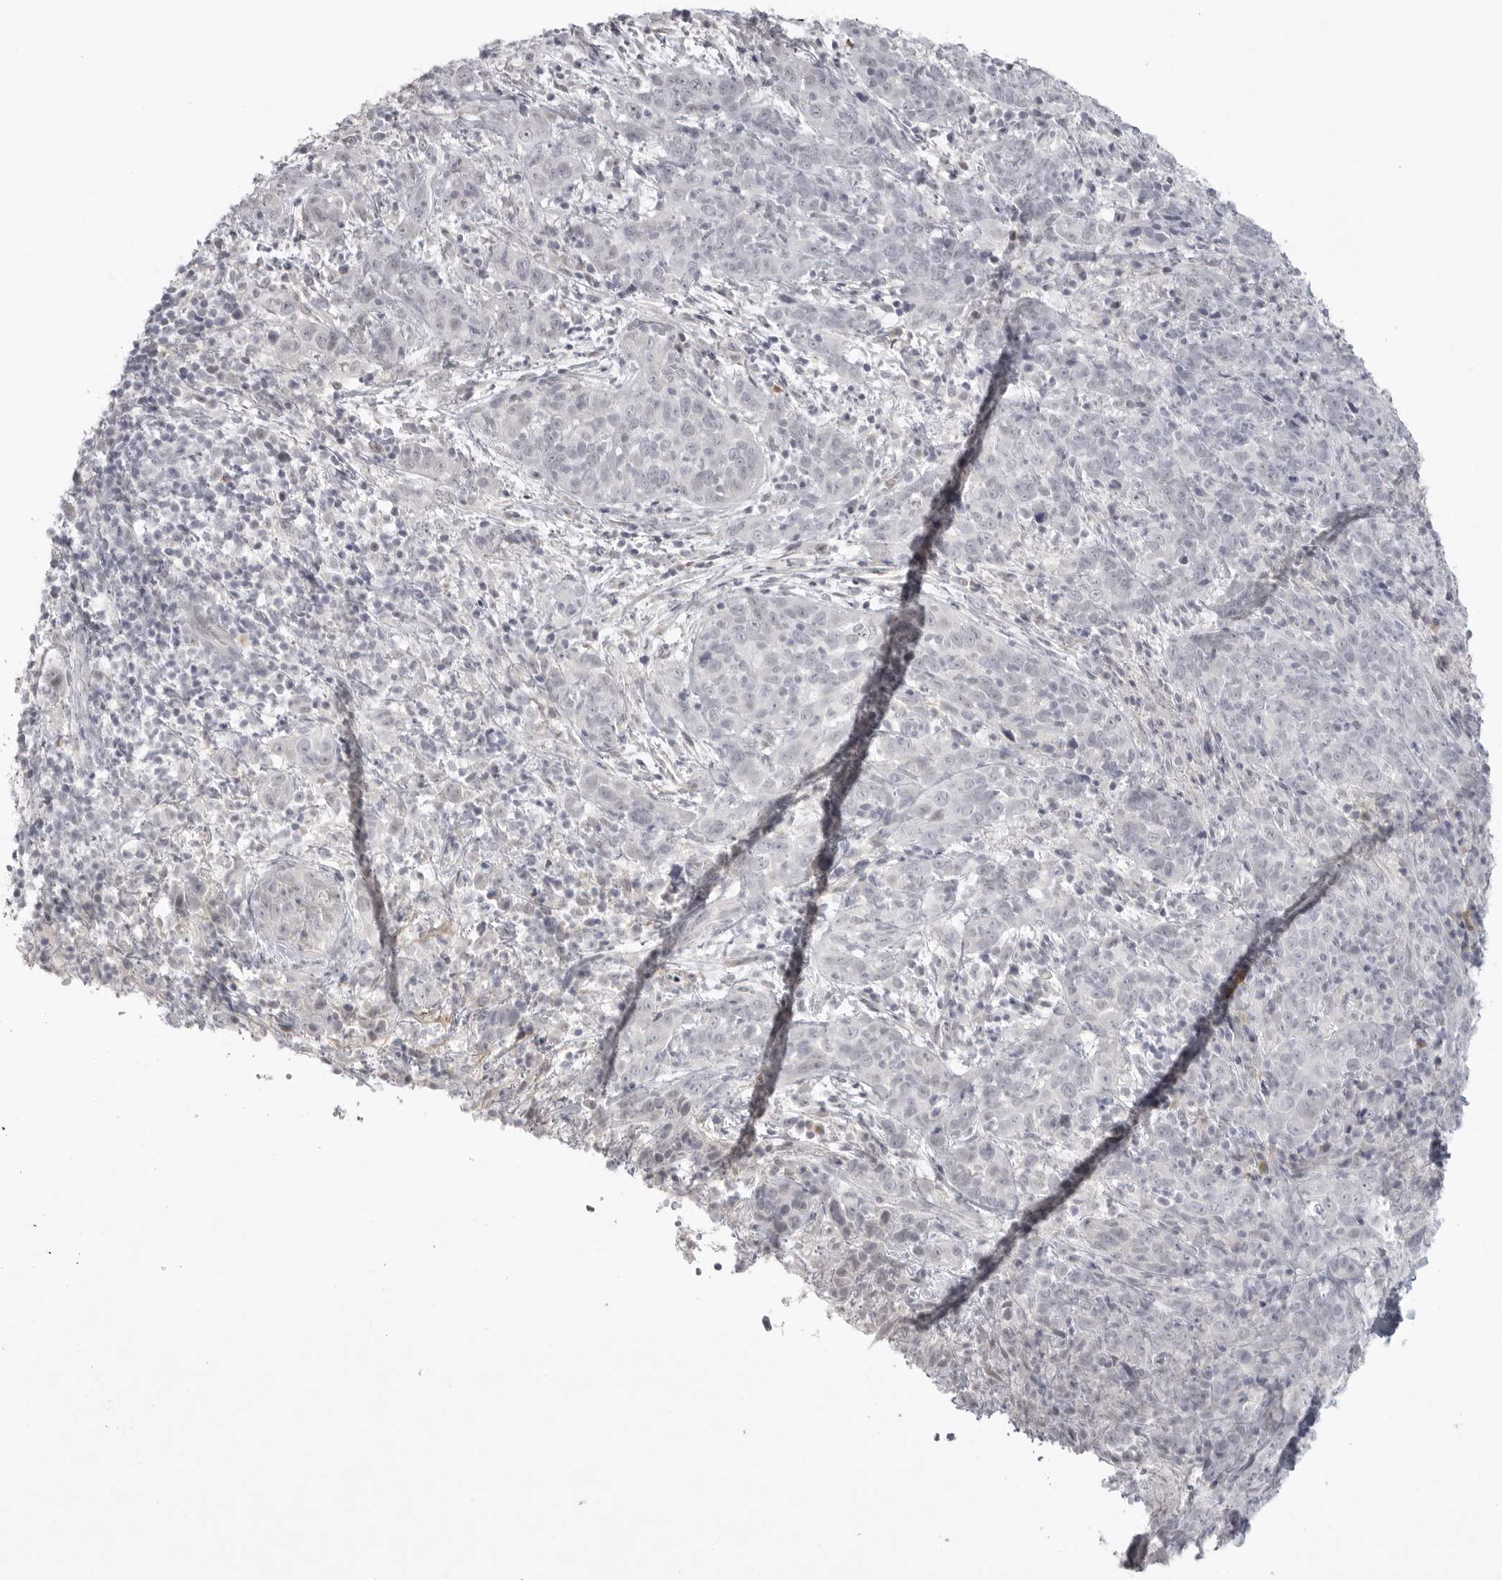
{"staining": {"intensity": "negative", "quantity": "none", "location": "none"}, "tissue": "cervical cancer", "cell_type": "Tumor cells", "image_type": "cancer", "snomed": [{"axis": "morphology", "description": "Squamous cell carcinoma, NOS"}, {"axis": "topography", "description": "Cervix"}], "caption": "This is an immunohistochemistry (IHC) histopathology image of human cervical cancer. There is no expression in tumor cells.", "gene": "TCTN3", "patient": {"sex": "female", "age": 46}}